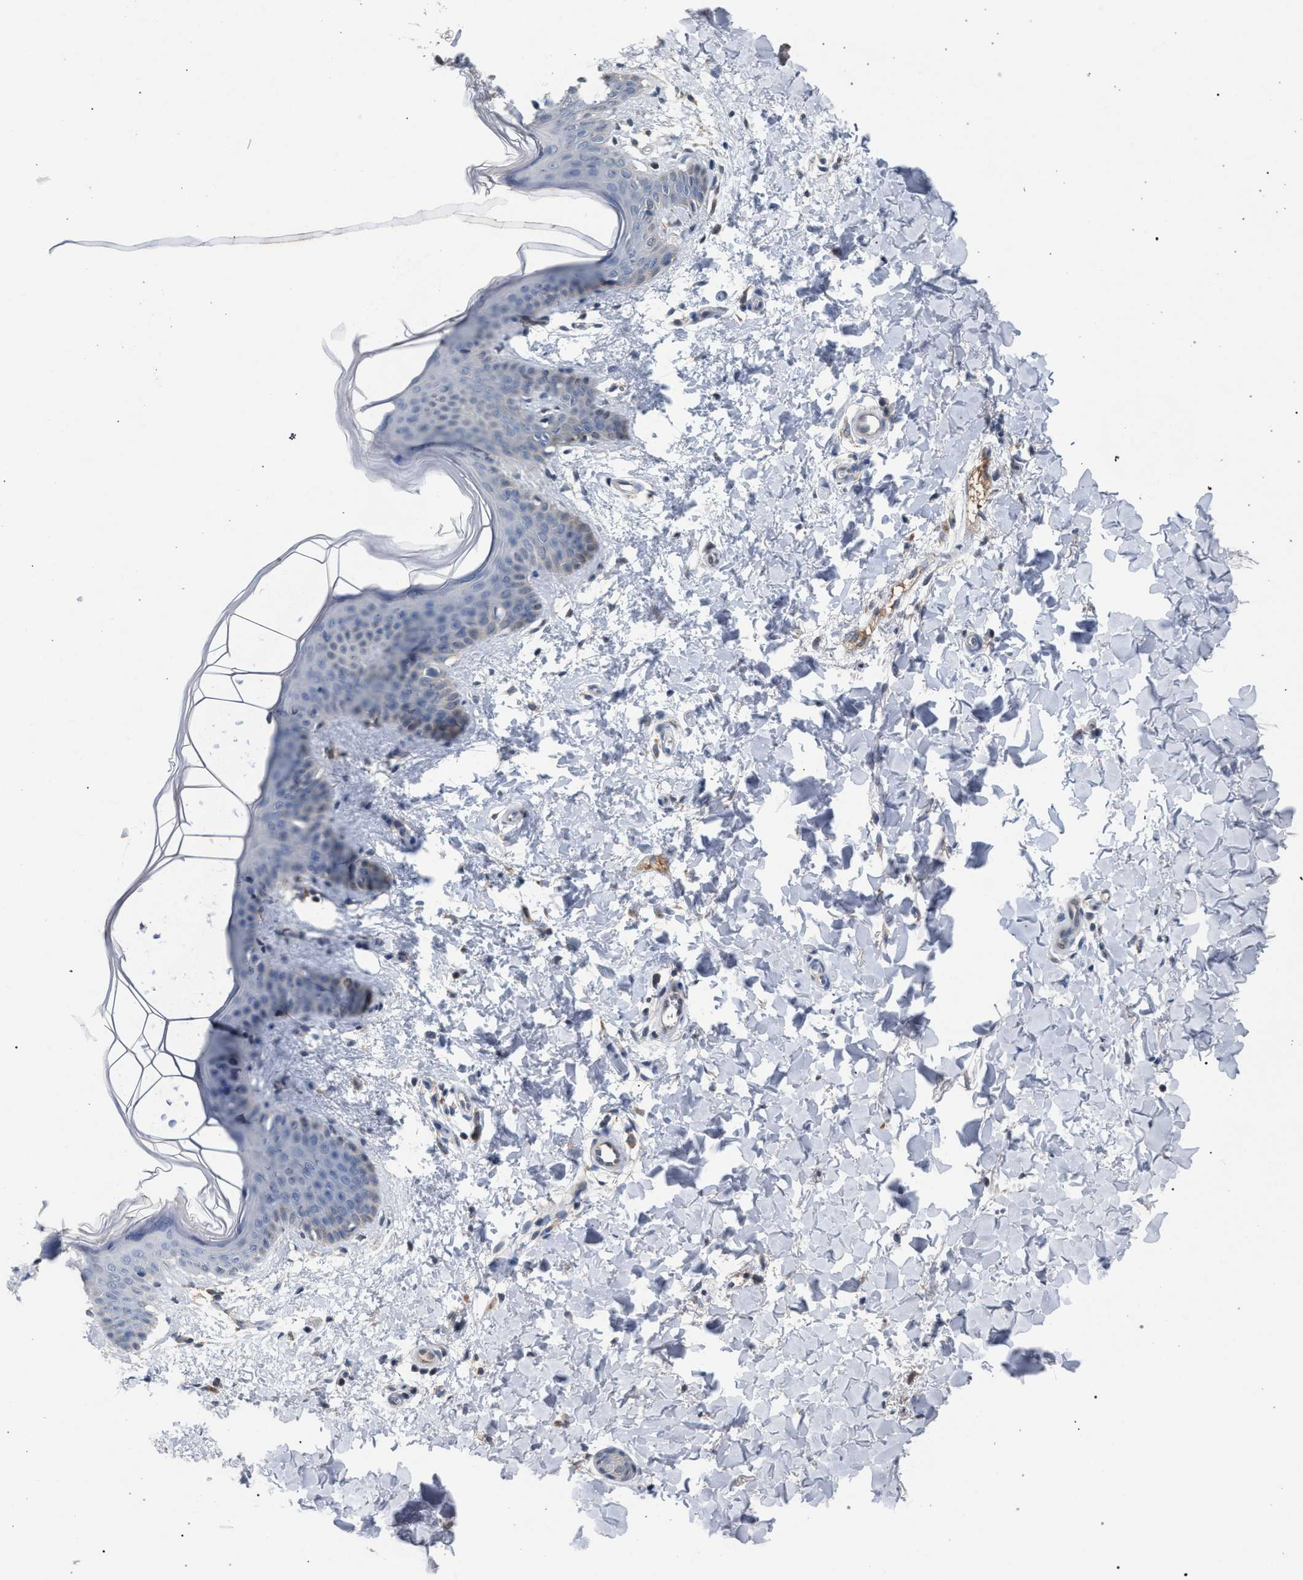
{"staining": {"intensity": "negative", "quantity": "none", "location": "none"}, "tissue": "skin", "cell_type": "Fibroblasts", "image_type": "normal", "snomed": [{"axis": "morphology", "description": "Normal tissue, NOS"}, {"axis": "topography", "description": "Skin"}], "caption": "A photomicrograph of human skin is negative for staining in fibroblasts.", "gene": "TECPR1", "patient": {"sex": "female", "age": 17}}